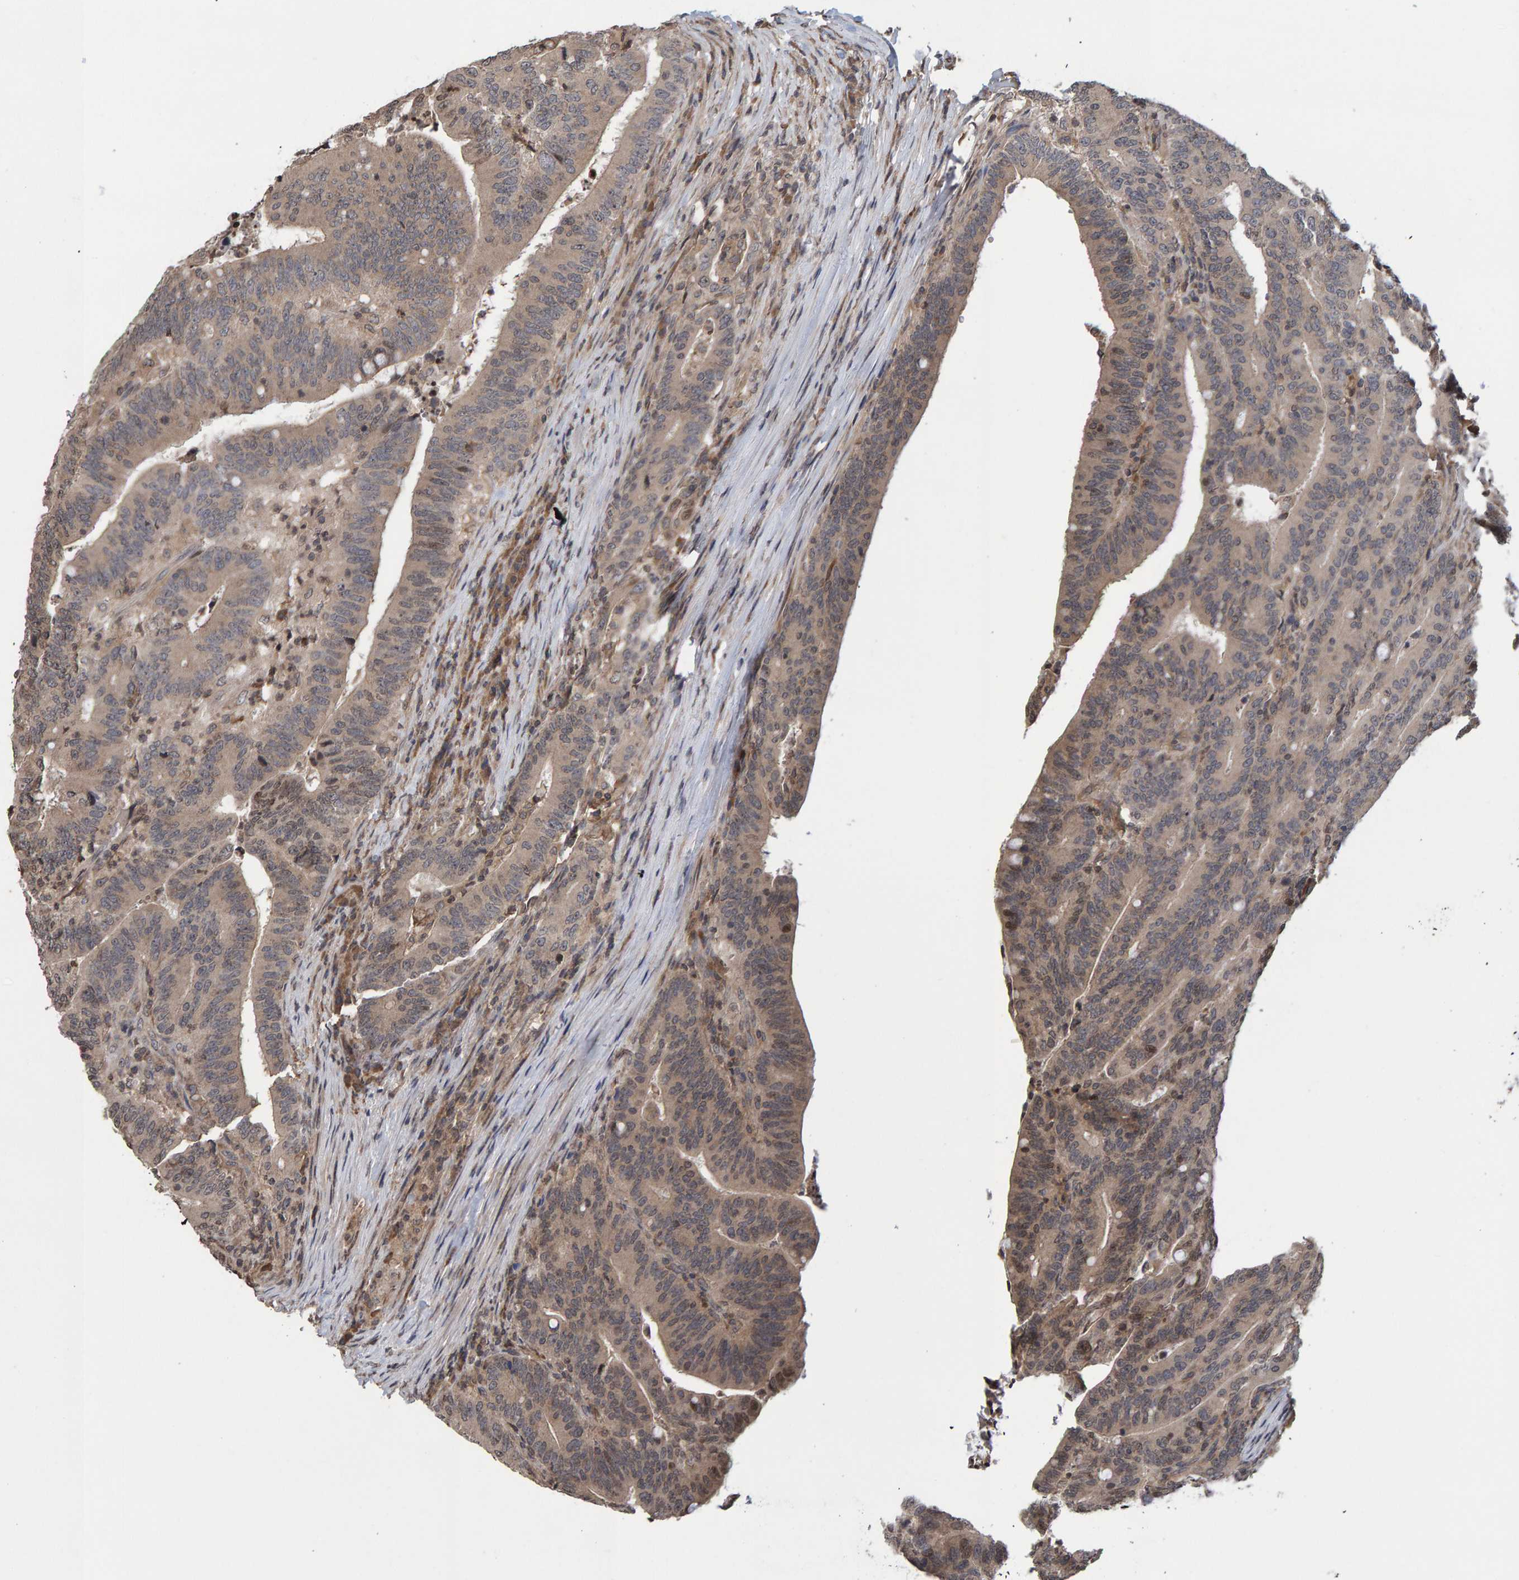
{"staining": {"intensity": "weak", "quantity": ">75%", "location": "cytoplasmic/membranous"}, "tissue": "colorectal cancer", "cell_type": "Tumor cells", "image_type": "cancer", "snomed": [{"axis": "morphology", "description": "Adenocarcinoma, NOS"}, {"axis": "topography", "description": "Colon"}], "caption": "Colorectal cancer (adenocarcinoma) was stained to show a protein in brown. There is low levels of weak cytoplasmic/membranous positivity in about >75% of tumor cells.", "gene": "GAB2", "patient": {"sex": "female", "age": 66}}